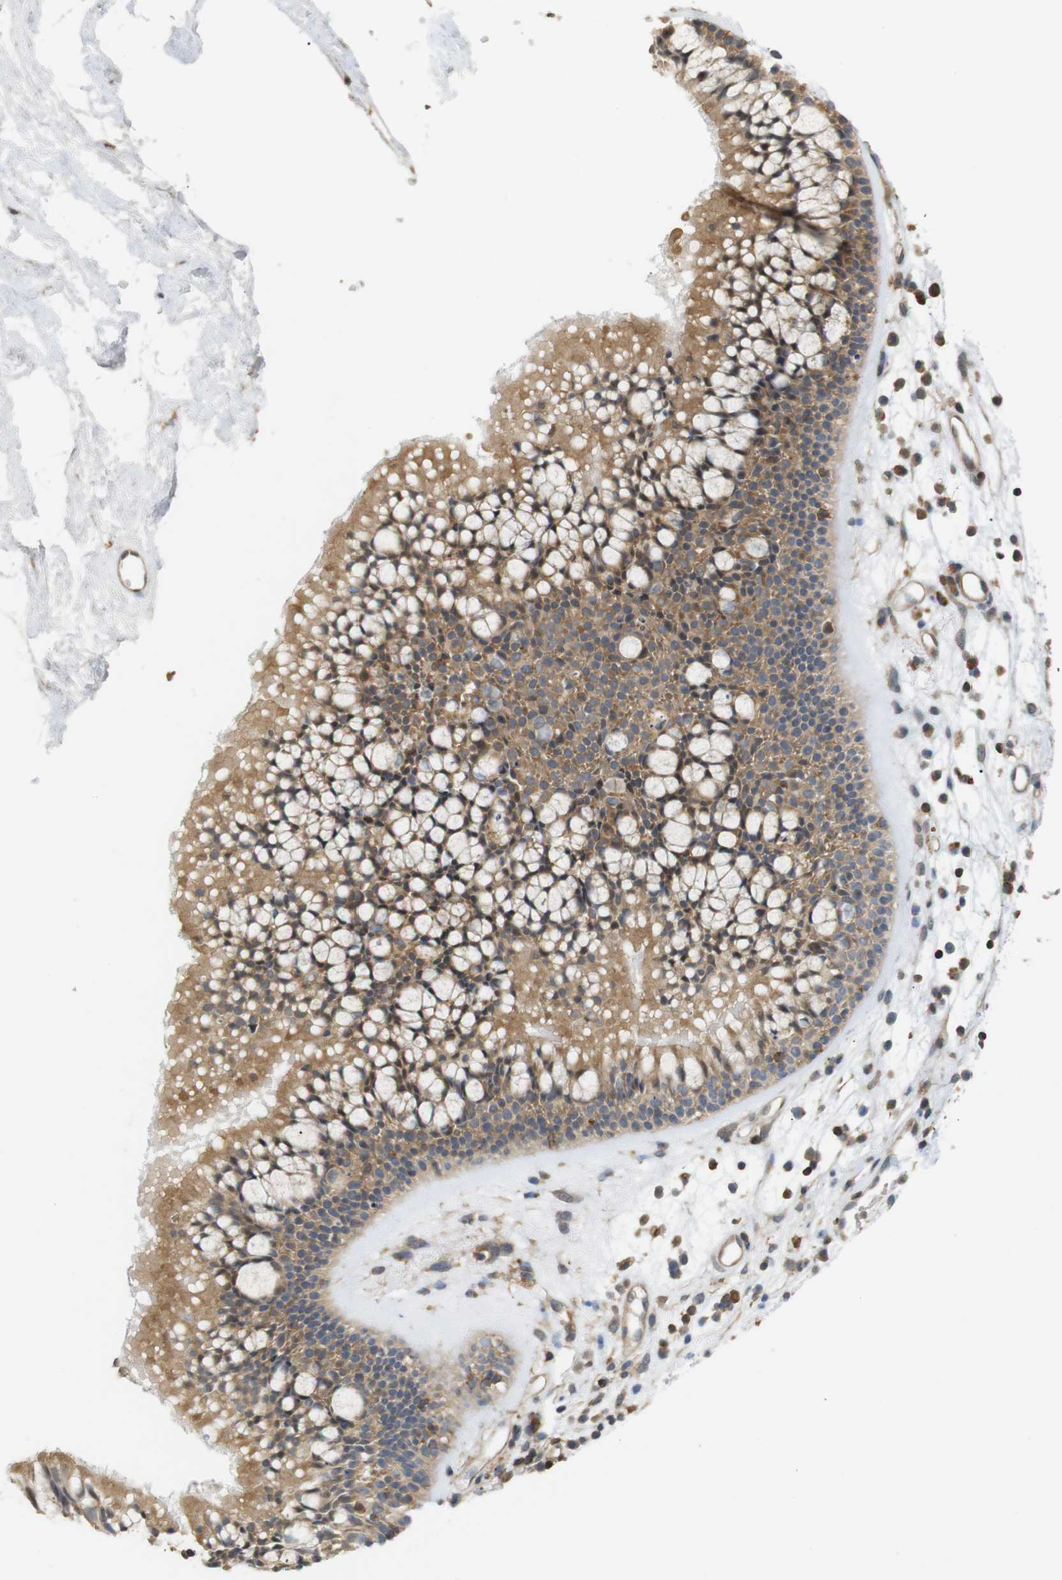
{"staining": {"intensity": "moderate", "quantity": ">75%", "location": "cytoplasmic/membranous"}, "tissue": "nasopharynx", "cell_type": "Respiratory epithelial cells", "image_type": "normal", "snomed": [{"axis": "morphology", "description": "Normal tissue, NOS"}, {"axis": "morphology", "description": "Inflammation, NOS"}, {"axis": "topography", "description": "Nasopharynx"}], "caption": "Protein staining displays moderate cytoplasmic/membranous positivity in about >75% of respiratory epithelial cells in benign nasopharynx.", "gene": "KSR1", "patient": {"sex": "male", "age": 48}}